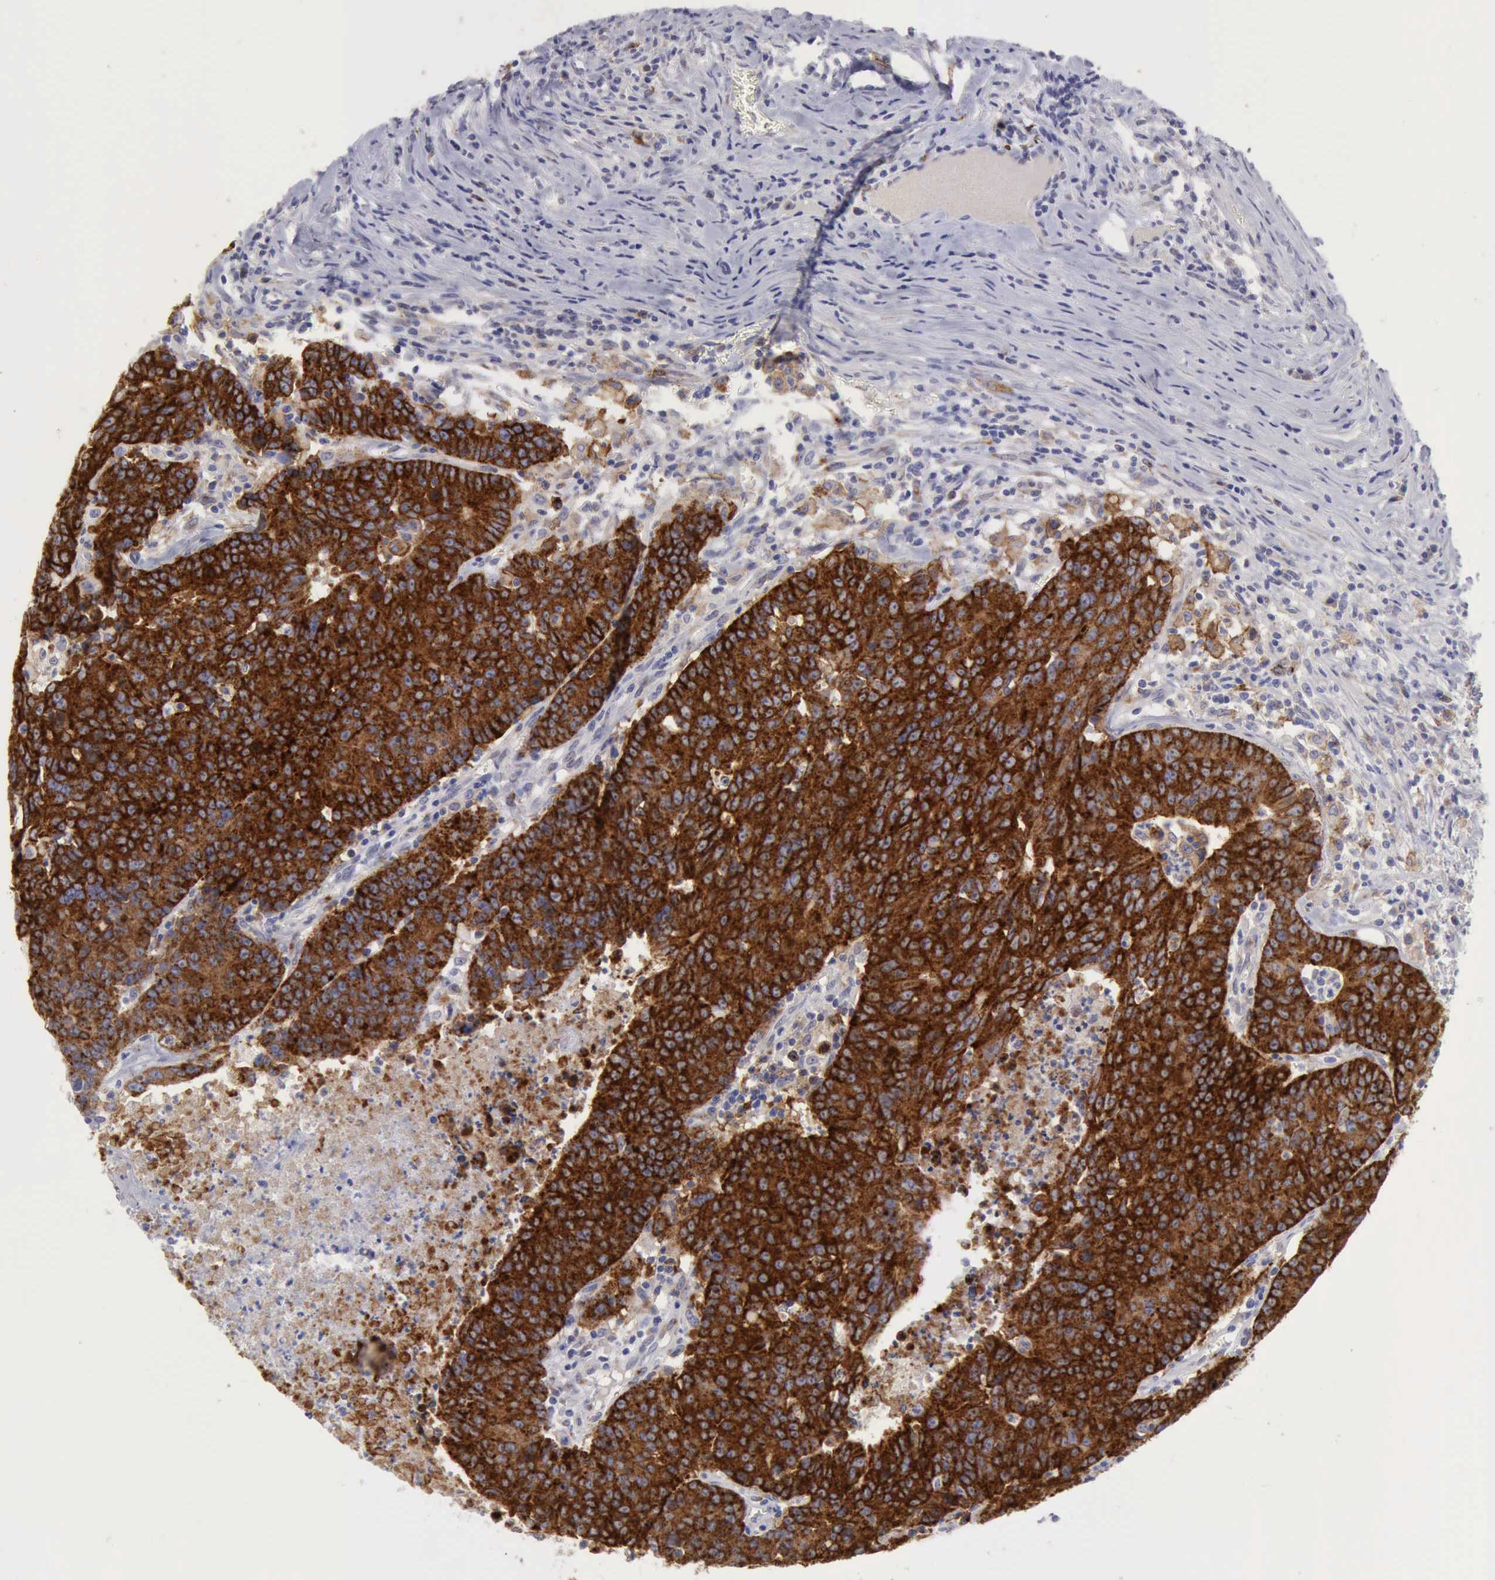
{"staining": {"intensity": "strong", "quantity": ">75%", "location": "cytoplasmic/membranous"}, "tissue": "colorectal cancer", "cell_type": "Tumor cells", "image_type": "cancer", "snomed": [{"axis": "morphology", "description": "Adenocarcinoma, NOS"}, {"axis": "topography", "description": "Colon"}], "caption": "Immunohistochemical staining of human colorectal cancer displays strong cytoplasmic/membranous protein positivity in about >75% of tumor cells.", "gene": "TFRC", "patient": {"sex": "female", "age": 53}}